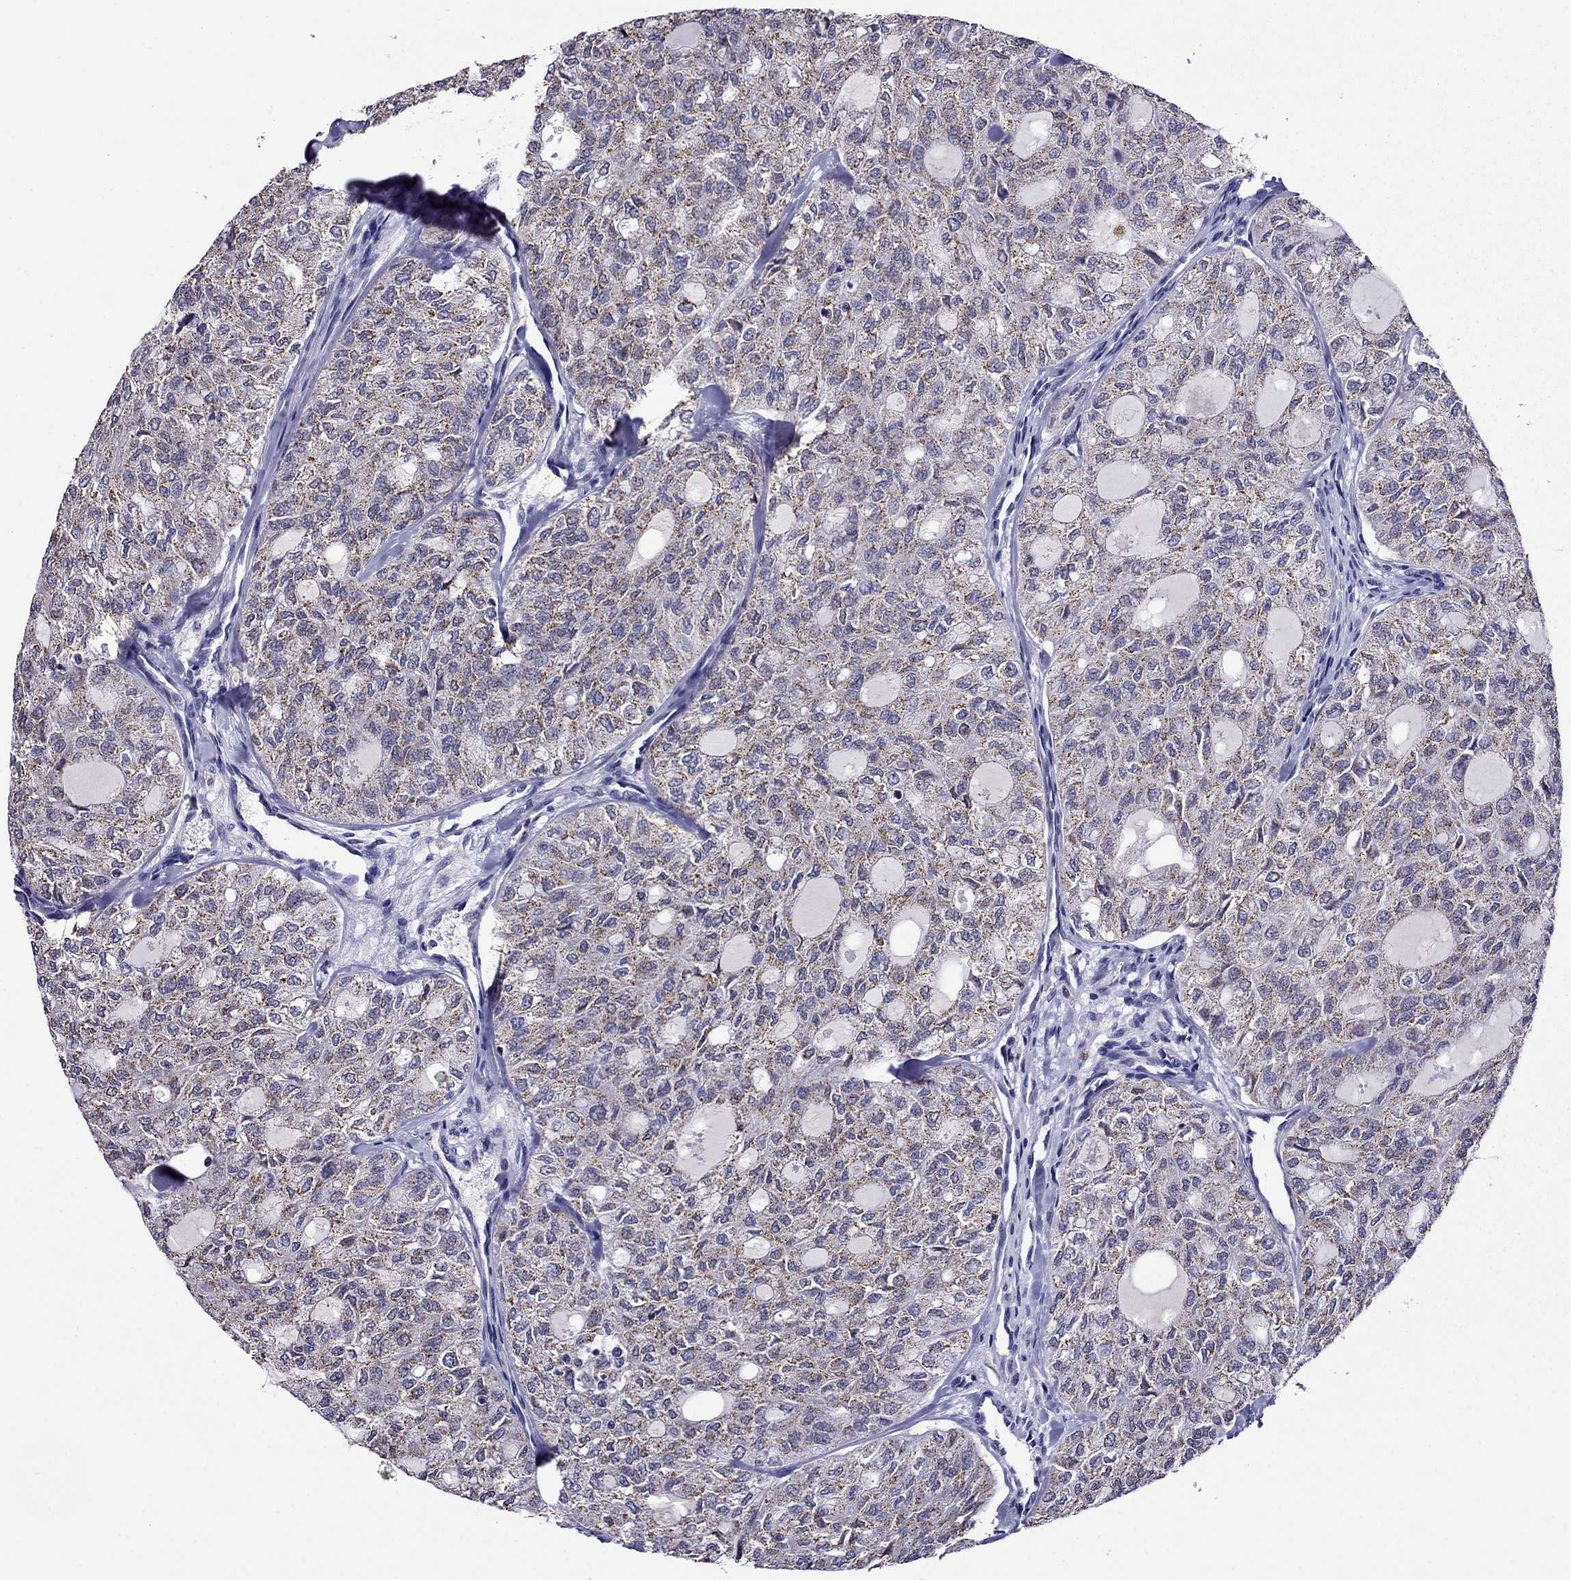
{"staining": {"intensity": "weak", "quantity": "25%-75%", "location": "cytoplasmic/membranous"}, "tissue": "thyroid cancer", "cell_type": "Tumor cells", "image_type": "cancer", "snomed": [{"axis": "morphology", "description": "Follicular adenoma carcinoma, NOS"}, {"axis": "topography", "description": "Thyroid gland"}], "caption": "Follicular adenoma carcinoma (thyroid) tissue exhibits weak cytoplasmic/membranous staining in about 25%-75% of tumor cells, visualized by immunohistochemistry. (DAB (3,3'-diaminobenzidine) IHC with brightfield microscopy, high magnification).", "gene": "SCG2", "patient": {"sex": "male", "age": 75}}